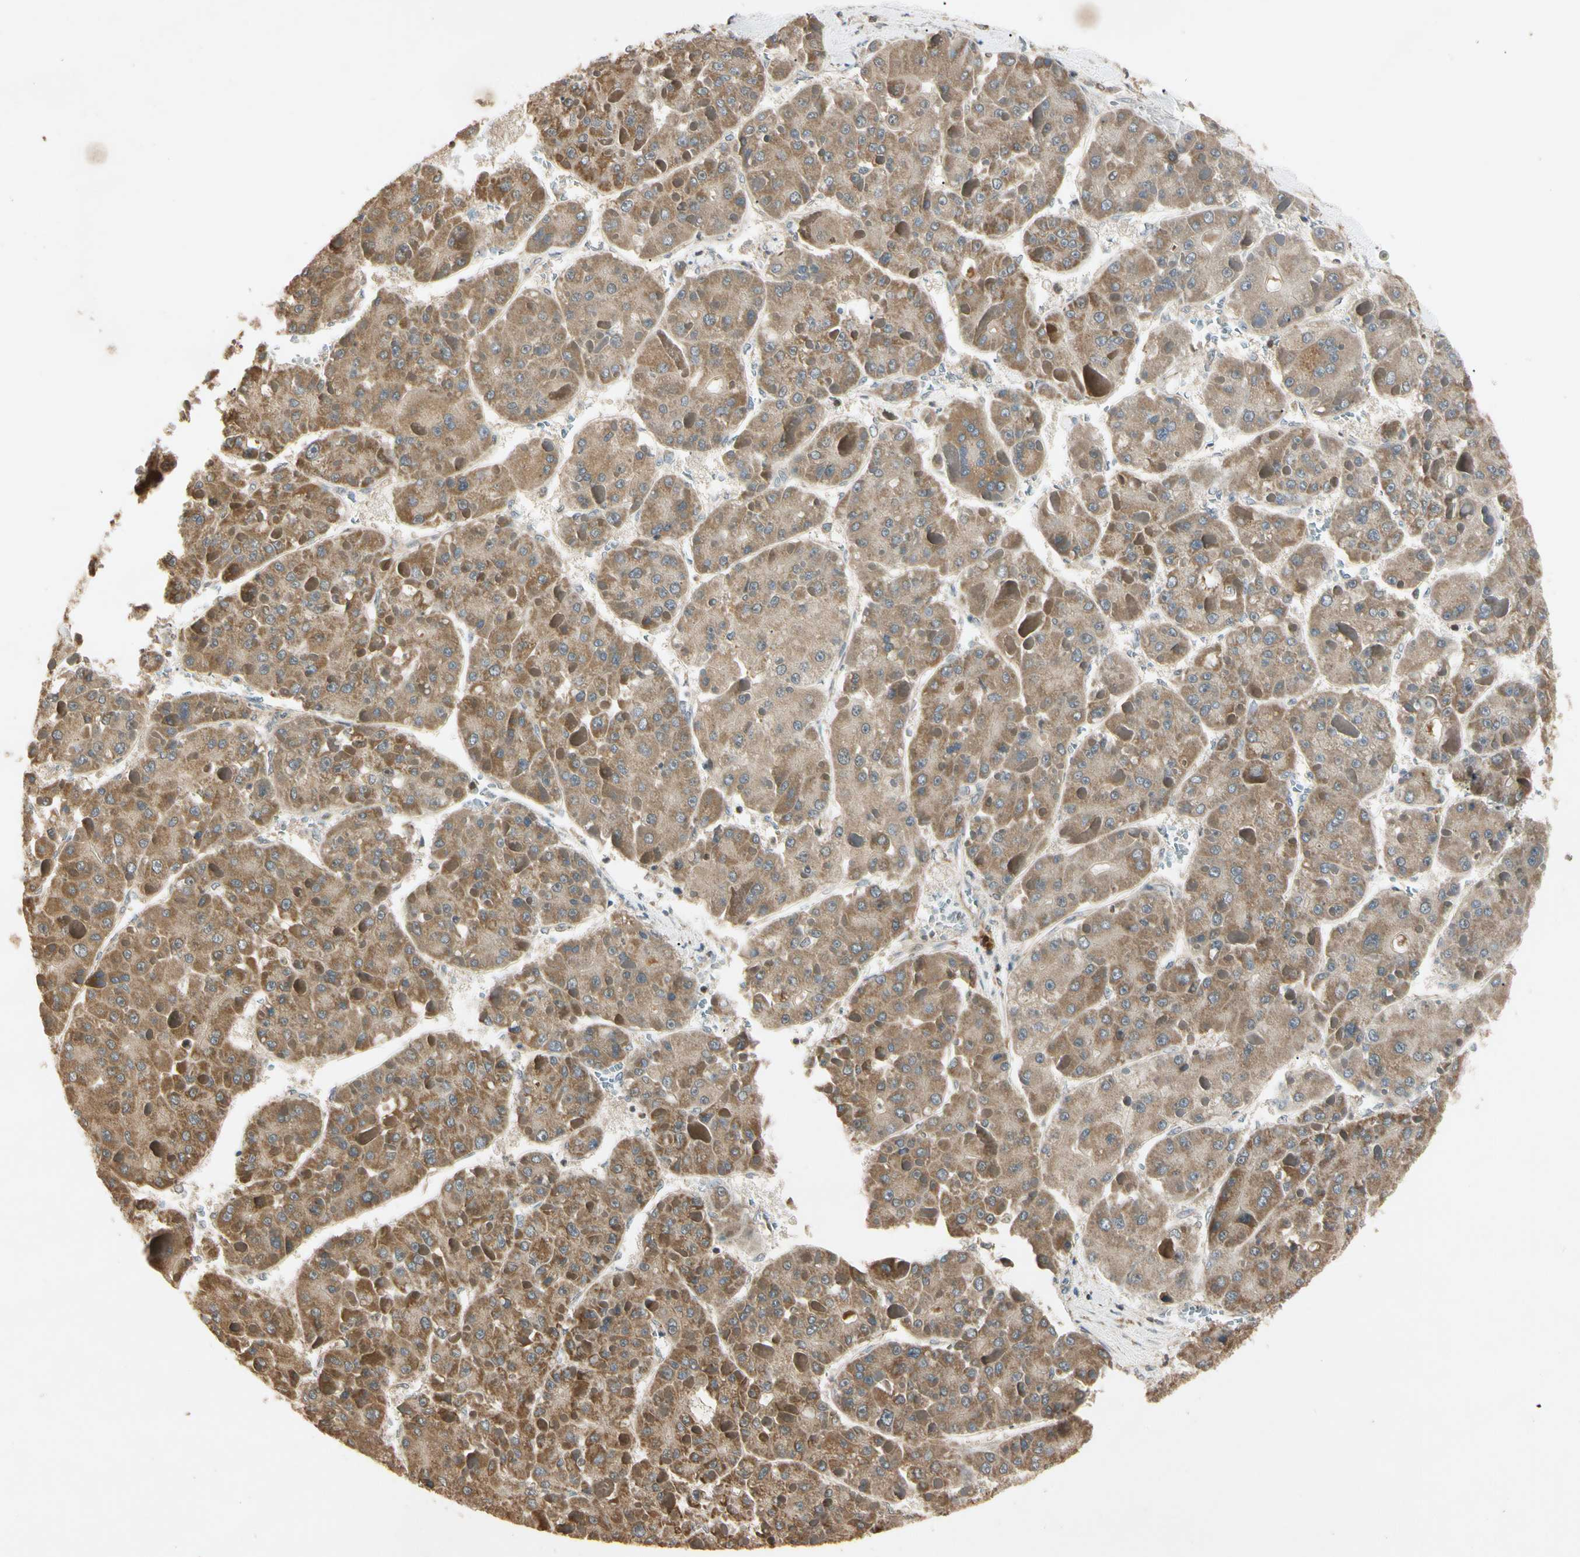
{"staining": {"intensity": "moderate", "quantity": ">75%", "location": "cytoplasmic/membranous"}, "tissue": "liver cancer", "cell_type": "Tumor cells", "image_type": "cancer", "snomed": [{"axis": "morphology", "description": "Carcinoma, Hepatocellular, NOS"}, {"axis": "topography", "description": "Liver"}], "caption": "Immunohistochemistry (IHC) (DAB (3,3'-diaminobenzidine)) staining of human hepatocellular carcinoma (liver) displays moderate cytoplasmic/membranous protein staining in approximately >75% of tumor cells.", "gene": "PRDX5", "patient": {"sex": "female", "age": 73}}